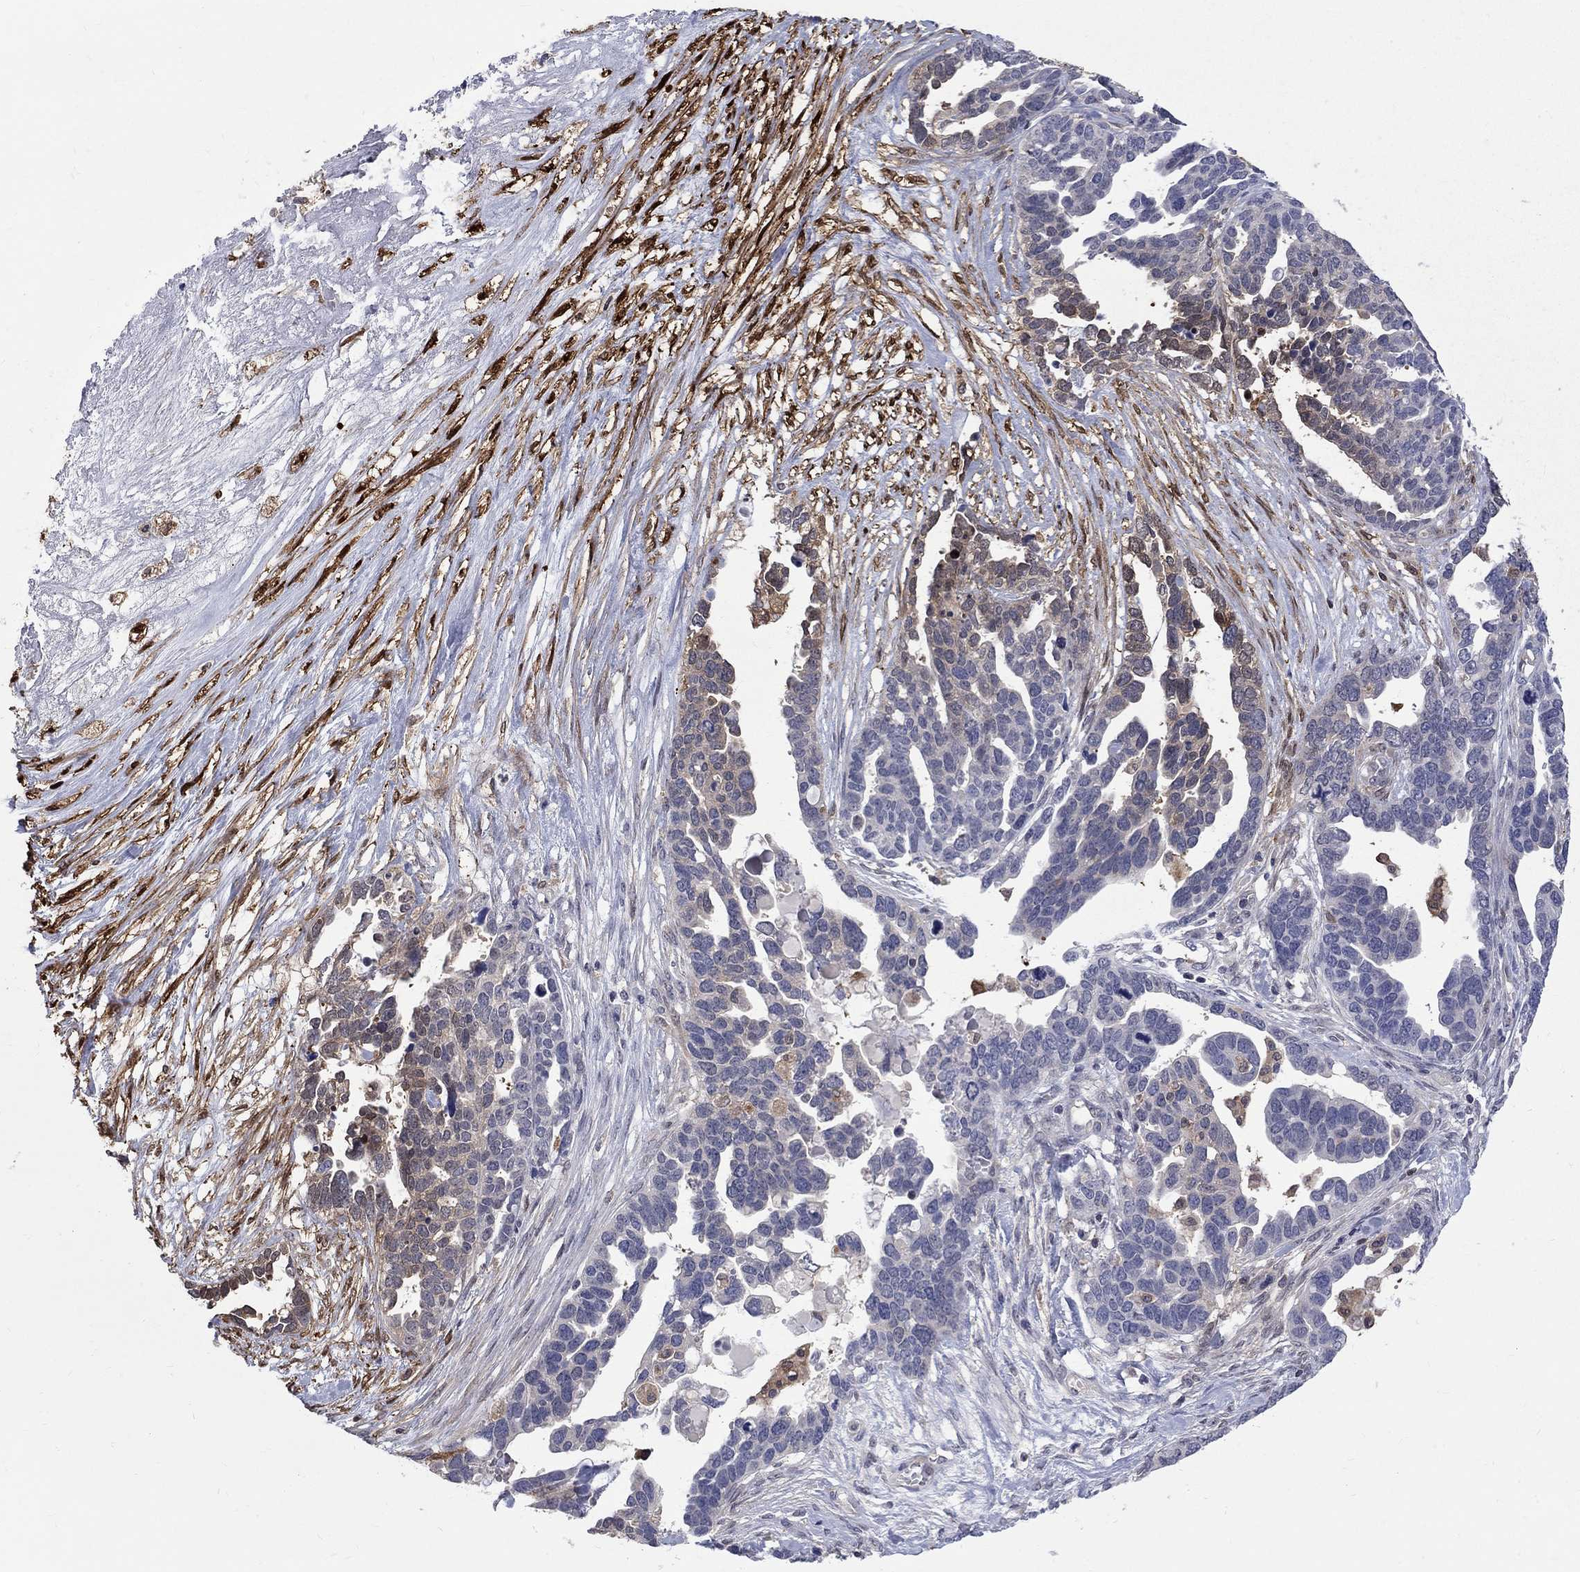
{"staining": {"intensity": "negative", "quantity": "none", "location": "none"}, "tissue": "ovarian cancer", "cell_type": "Tumor cells", "image_type": "cancer", "snomed": [{"axis": "morphology", "description": "Cystadenocarcinoma, serous, NOS"}, {"axis": "topography", "description": "Ovary"}], "caption": "DAB (3,3'-diaminobenzidine) immunohistochemical staining of human ovarian serous cystadenocarcinoma exhibits no significant positivity in tumor cells.", "gene": "HKDC1", "patient": {"sex": "female", "age": 54}}